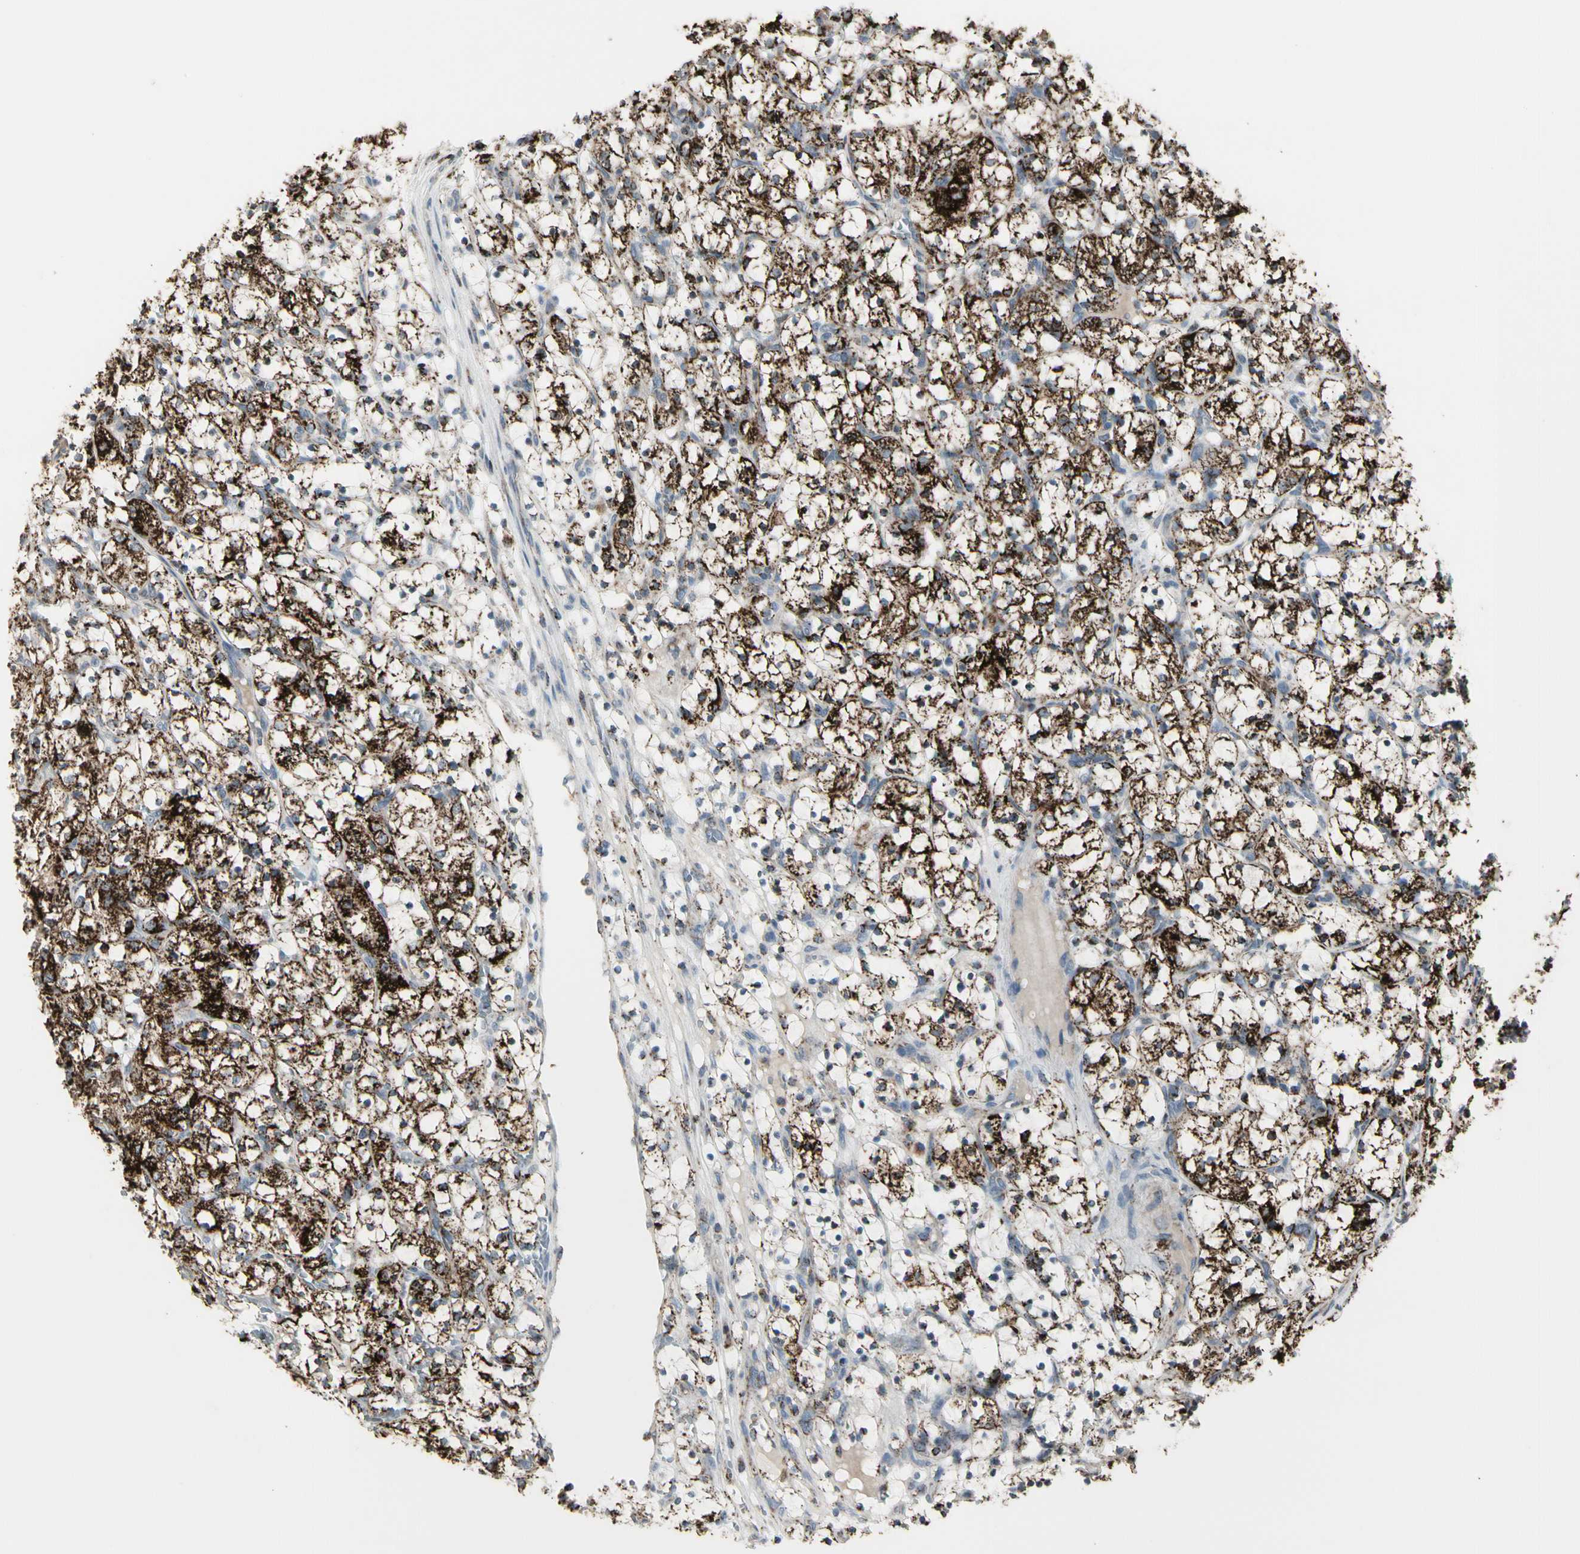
{"staining": {"intensity": "strong", "quantity": ">75%", "location": "cytoplasmic/membranous"}, "tissue": "renal cancer", "cell_type": "Tumor cells", "image_type": "cancer", "snomed": [{"axis": "morphology", "description": "Adenocarcinoma, NOS"}, {"axis": "topography", "description": "Kidney"}], "caption": "A high amount of strong cytoplasmic/membranous expression is identified in about >75% of tumor cells in renal cancer tissue.", "gene": "TMEM176A", "patient": {"sex": "female", "age": 69}}